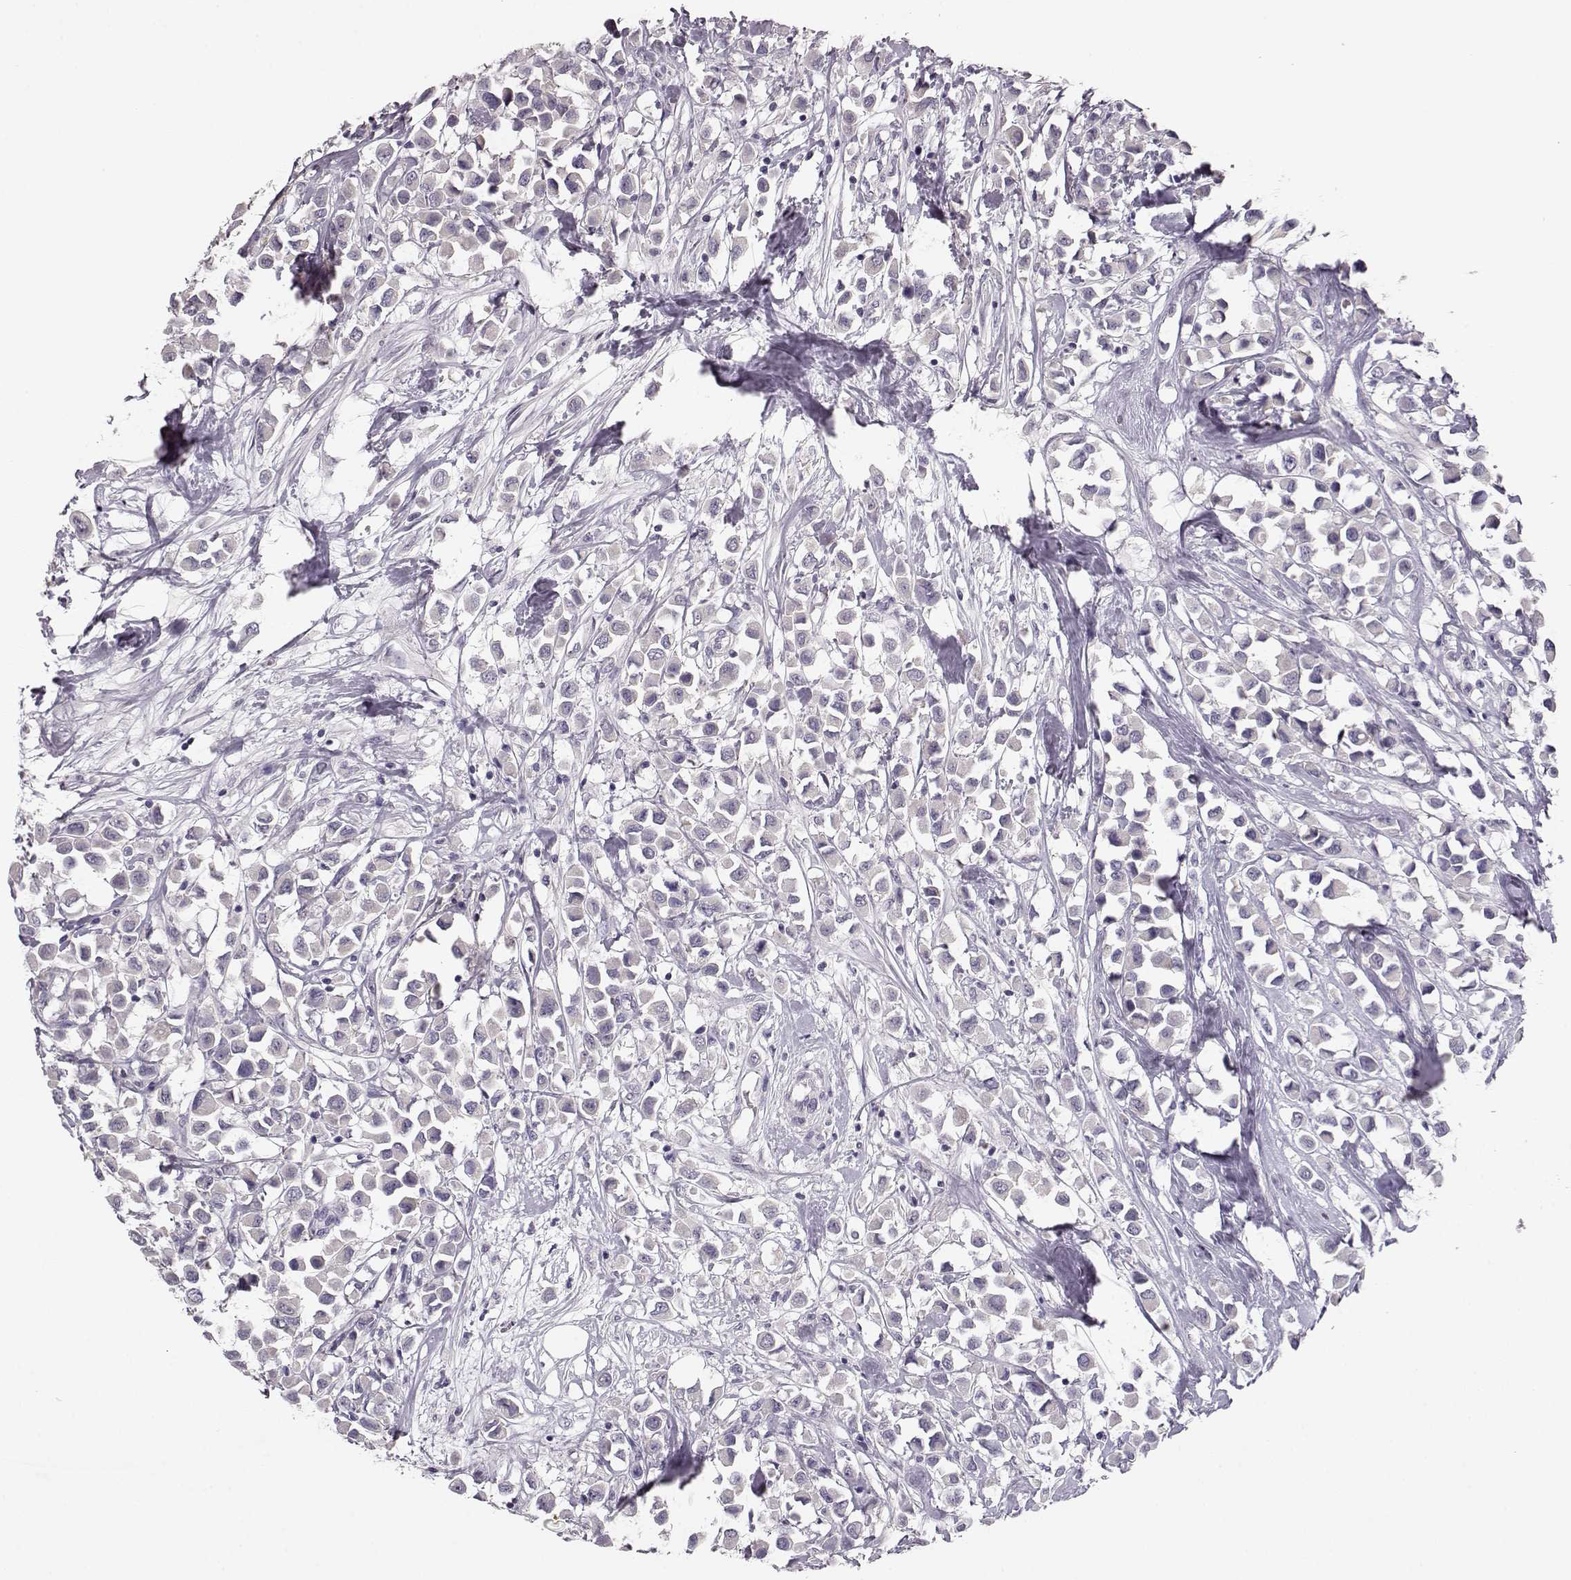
{"staining": {"intensity": "negative", "quantity": "none", "location": "none"}, "tissue": "breast cancer", "cell_type": "Tumor cells", "image_type": "cancer", "snomed": [{"axis": "morphology", "description": "Duct carcinoma"}, {"axis": "topography", "description": "Breast"}], "caption": "Immunohistochemistry (IHC) image of breast cancer (invasive ductal carcinoma) stained for a protein (brown), which displays no positivity in tumor cells.", "gene": "BFSP2", "patient": {"sex": "female", "age": 61}}